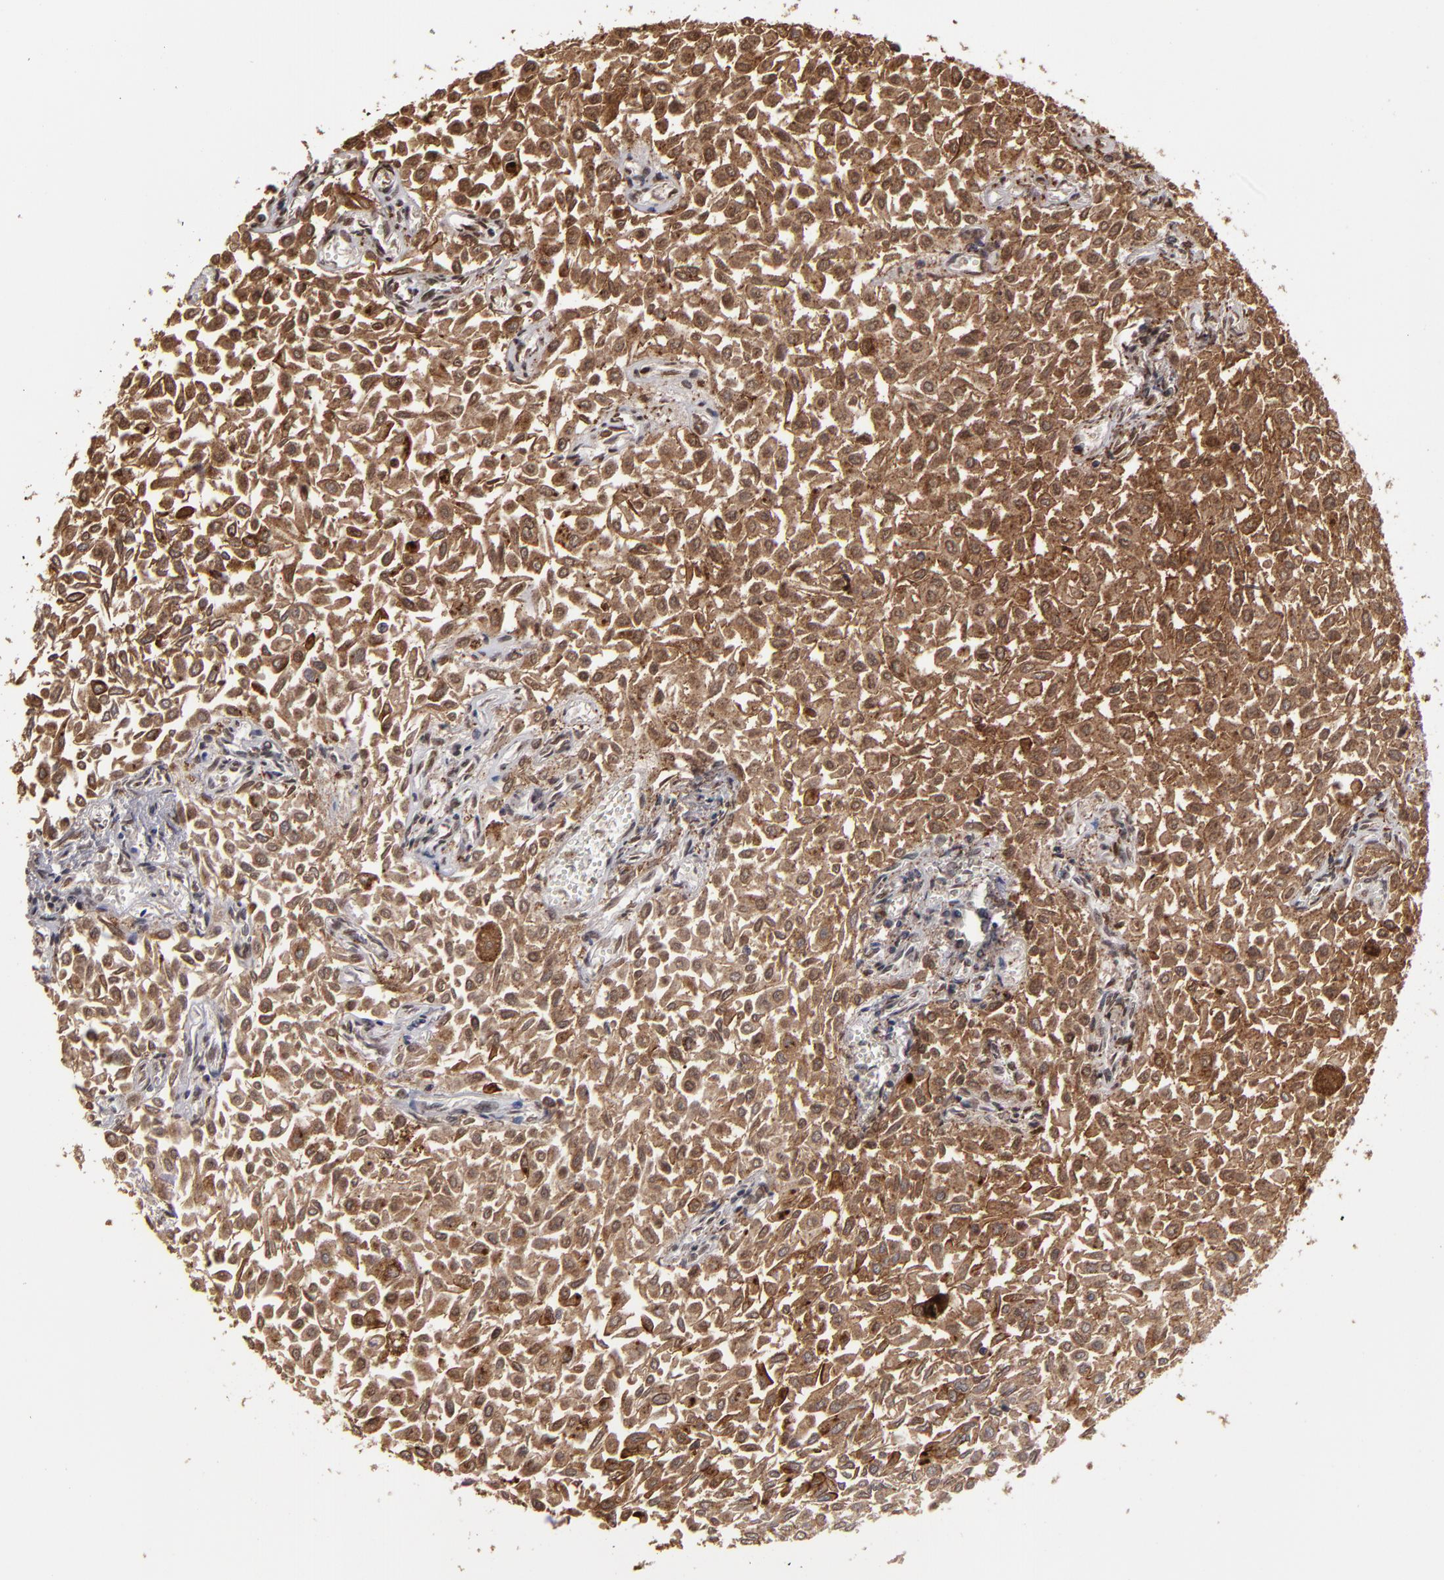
{"staining": {"intensity": "strong", "quantity": ">75%", "location": "cytoplasmic/membranous,nuclear"}, "tissue": "urothelial cancer", "cell_type": "Tumor cells", "image_type": "cancer", "snomed": [{"axis": "morphology", "description": "Urothelial carcinoma, Low grade"}, {"axis": "topography", "description": "Urinary bladder"}], "caption": "IHC staining of urothelial carcinoma (low-grade), which displays high levels of strong cytoplasmic/membranous and nuclear expression in approximately >75% of tumor cells indicating strong cytoplasmic/membranous and nuclear protein expression. The staining was performed using DAB (3,3'-diaminobenzidine) (brown) for protein detection and nuclei were counterstained in hematoxylin (blue).", "gene": "CD55", "patient": {"sex": "male", "age": 64}}